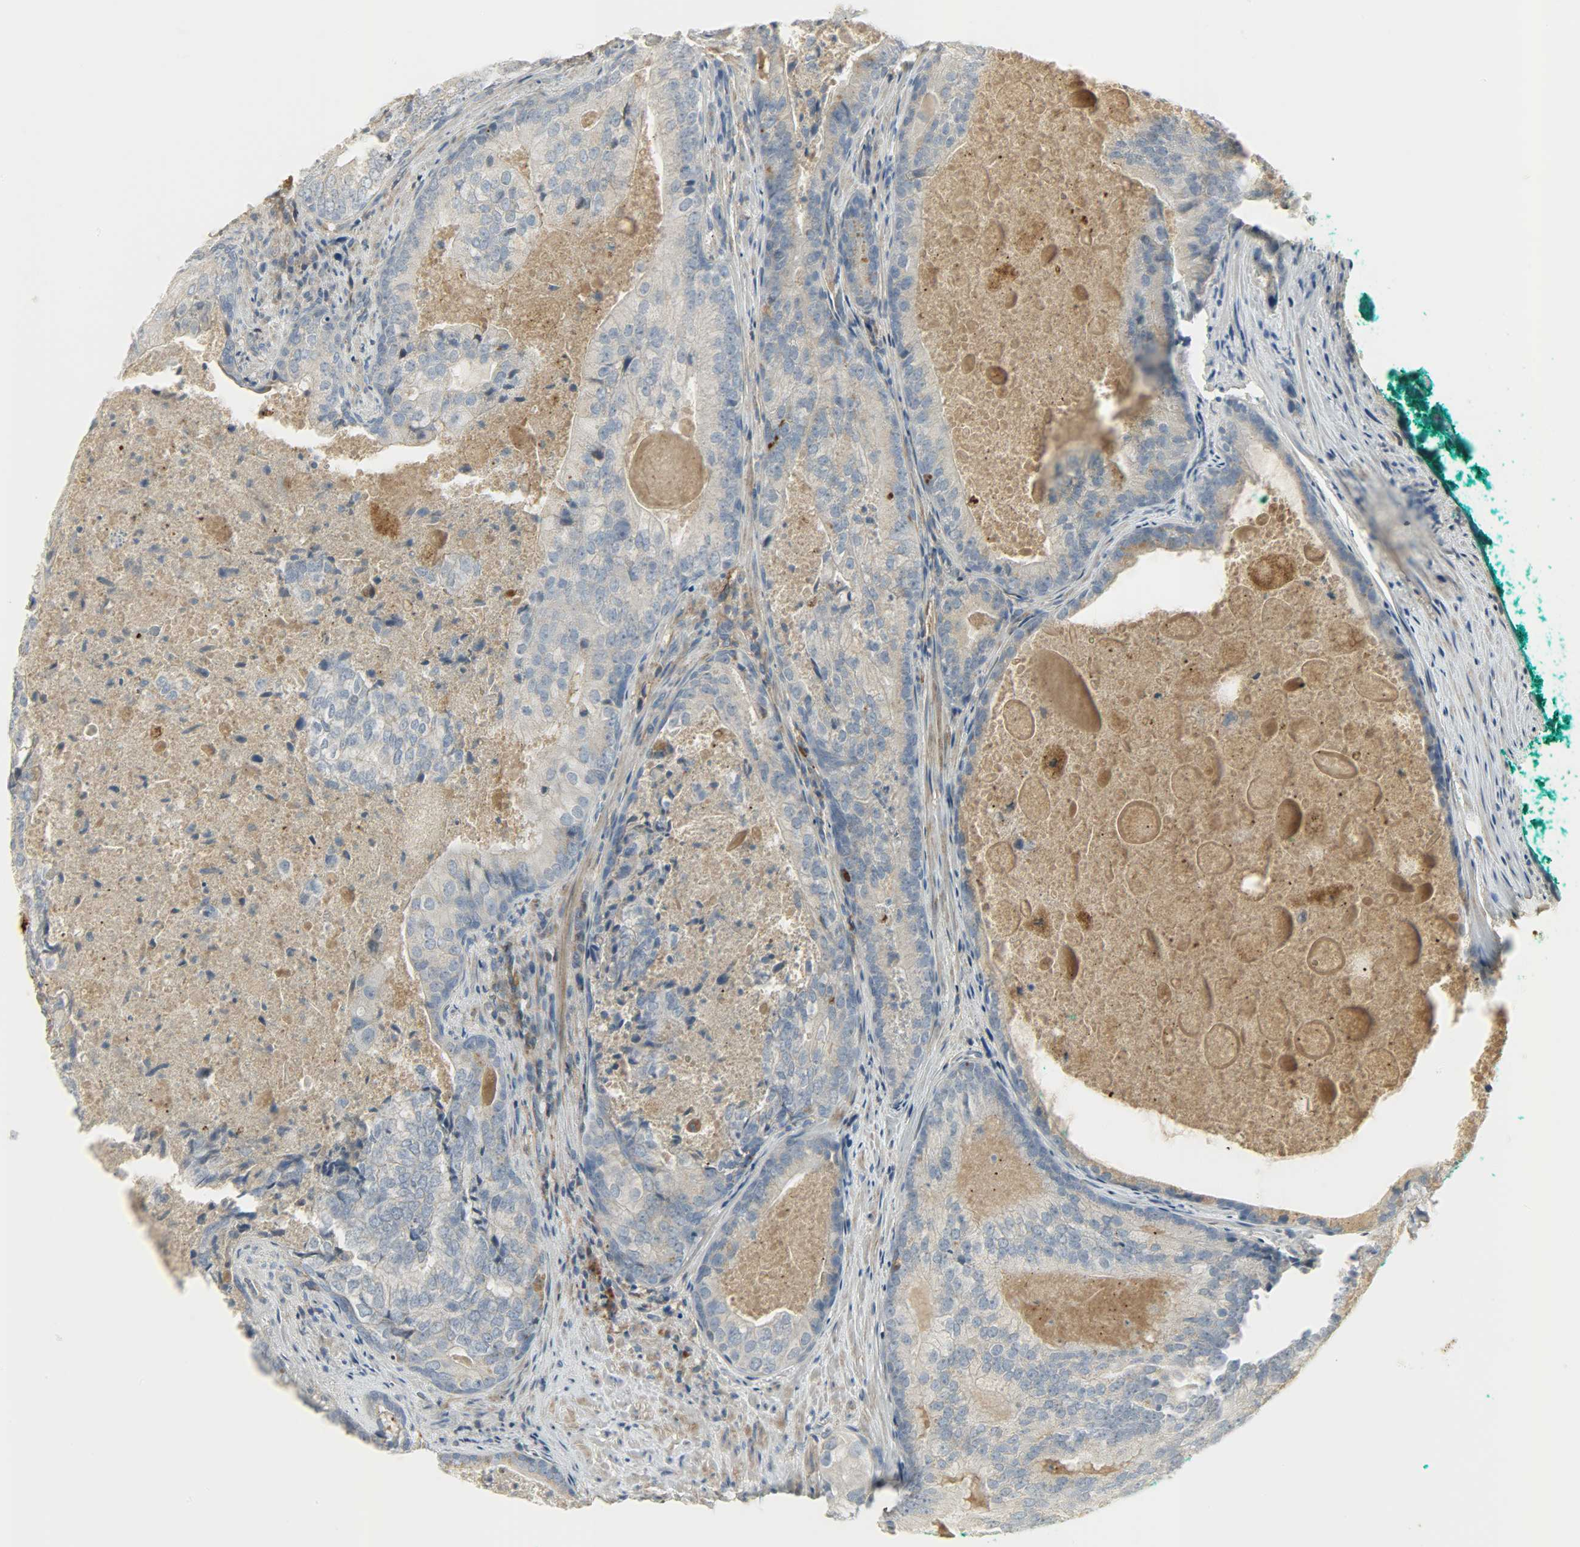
{"staining": {"intensity": "negative", "quantity": "none", "location": "none"}, "tissue": "prostate cancer", "cell_type": "Tumor cells", "image_type": "cancer", "snomed": [{"axis": "morphology", "description": "Adenocarcinoma, High grade"}, {"axis": "topography", "description": "Prostate"}], "caption": "There is no significant expression in tumor cells of prostate high-grade adenocarcinoma.", "gene": "ENPEP", "patient": {"sex": "male", "age": 66}}